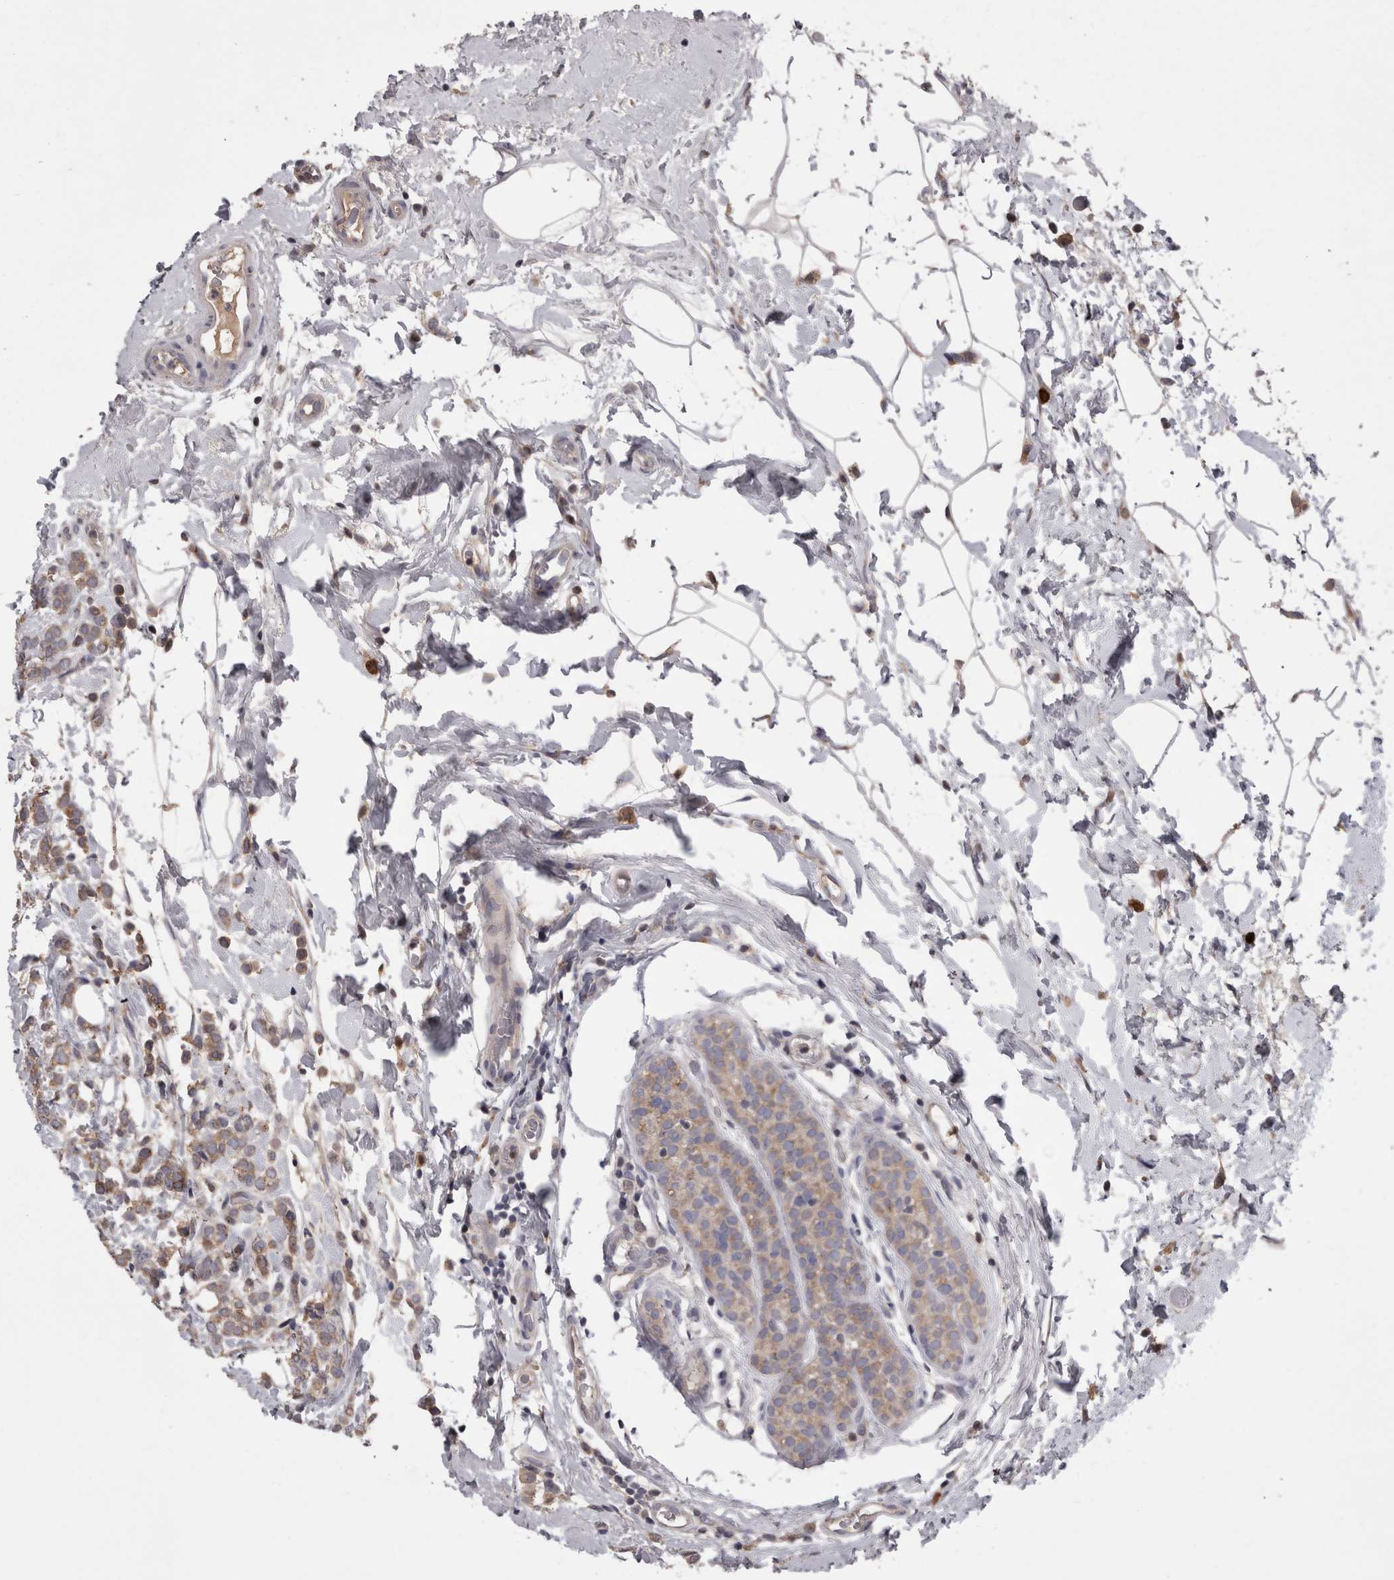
{"staining": {"intensity": "moderate", "quantity": "<25%", "location": "cytoplasmic/membranous"}, "tissue": "breast cancer", "cell_type": "Tumor cells", "image_type": "cancer", "snomed": [{"axis": "morphology", "description": "Lobular carcinoma"}, {"axis": "topography", "description": "Breast"}], "caption": "Tumor cells exhibit low levels of moderate cytoplasmic/membranous staining in about <25% of cells in human lobular carcinoma (breast).", "gene": "PCM1", "patient": {"sex": "female", "age": 50}}